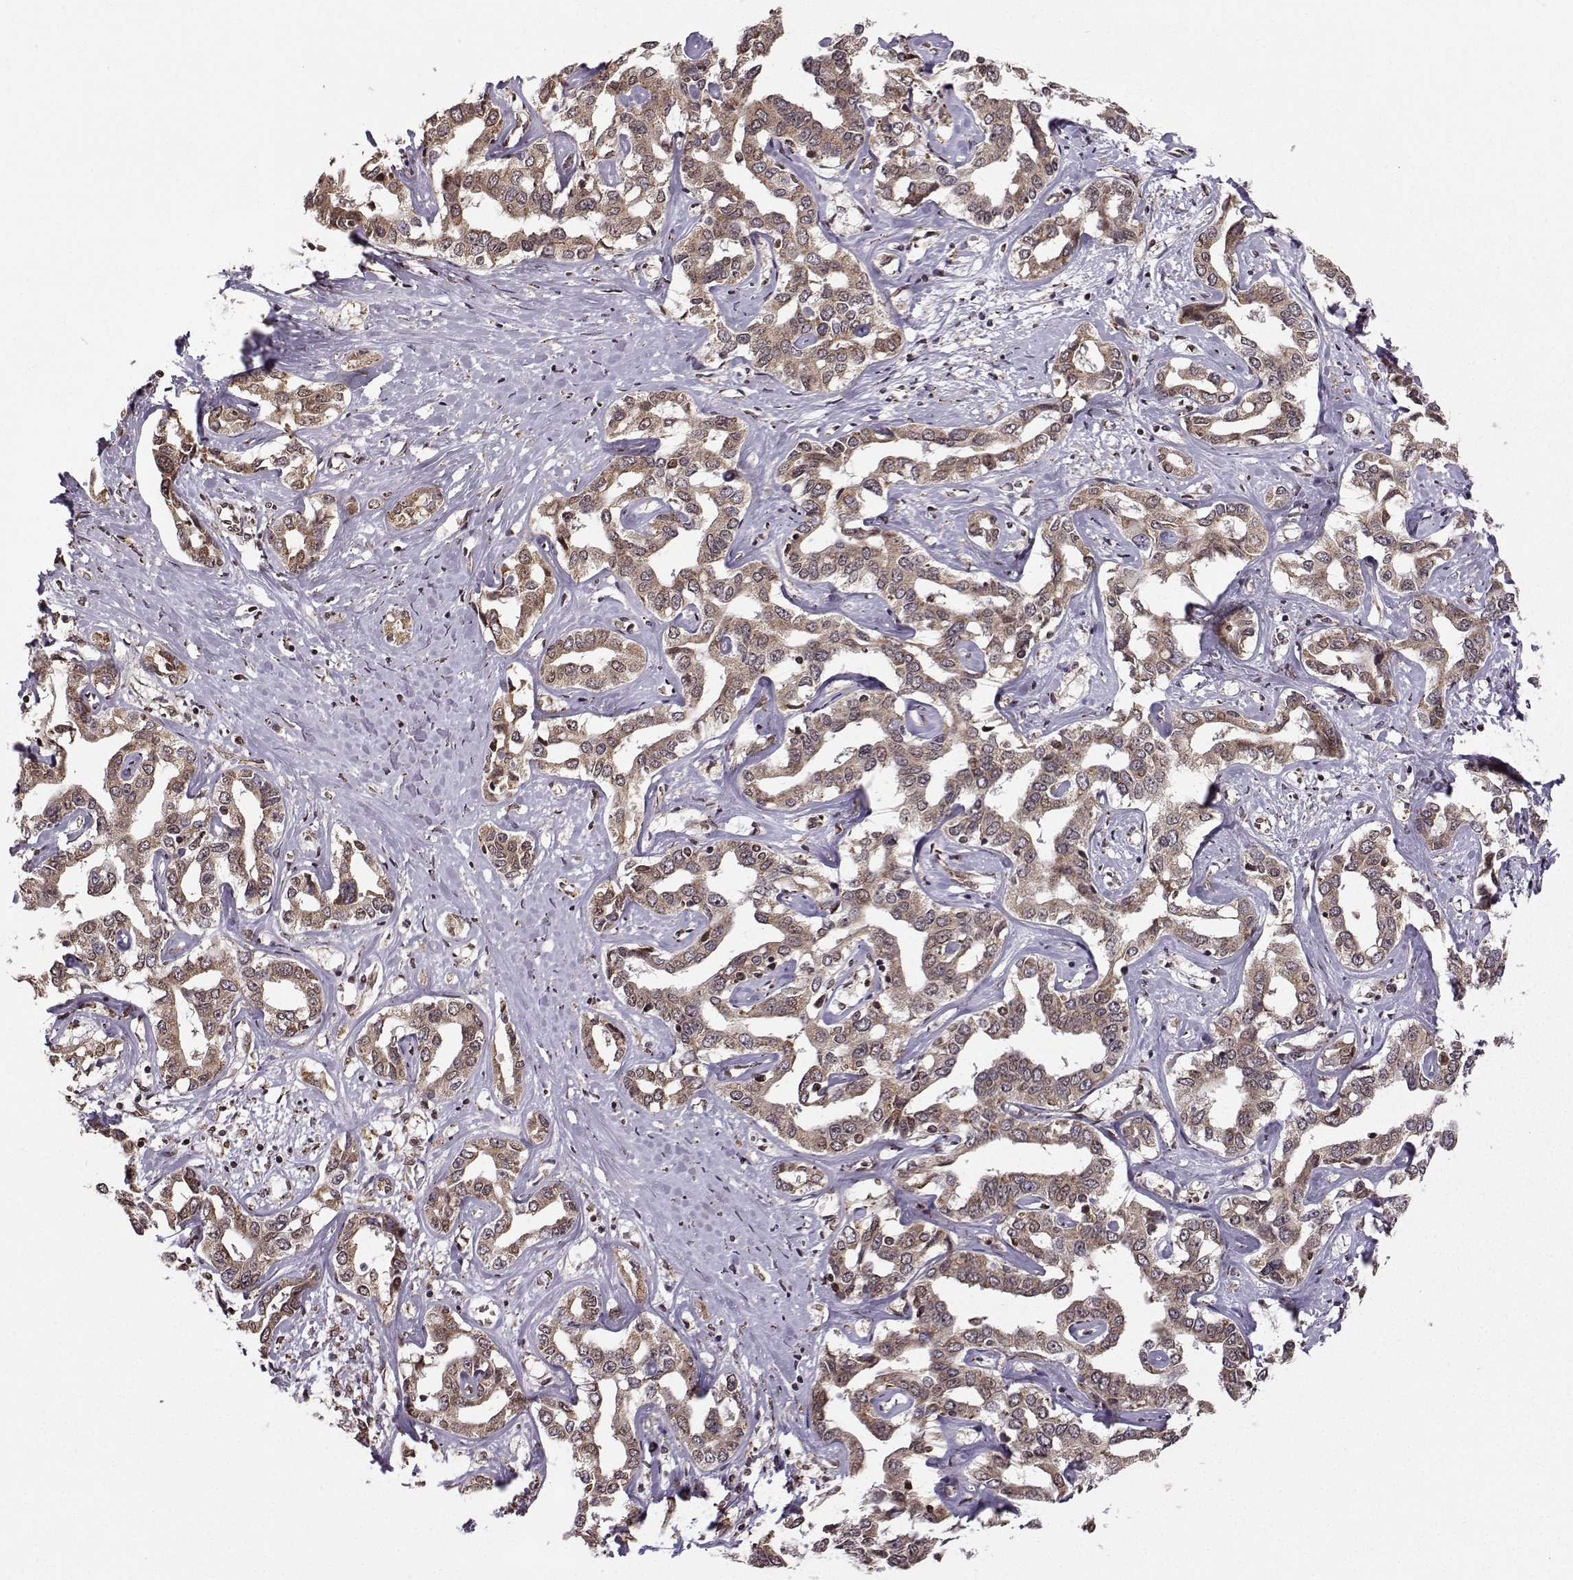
{"staining": {"intensity": "moderate", "quantity": ">75%", "location": "cytoplasmic/membranous"}, "tissue": "liver cancer", "cell_type": "Tumor cells", "image_type": "cancer", "snomed": [{"axis": "morphology", "description": "Cholangiocarcinoma"}, {"axis": "topography", "description": "Liver"}], "caption": "Liver cholangiocarcinoma stained with DAB immunohistochemistry (IHC) exhibits medium levels of moderate cytoplasmic/membranous staining in about >75% of tumor cells.", "gene": "EZH1", "patient": {"sex": "male", "age": 59}}